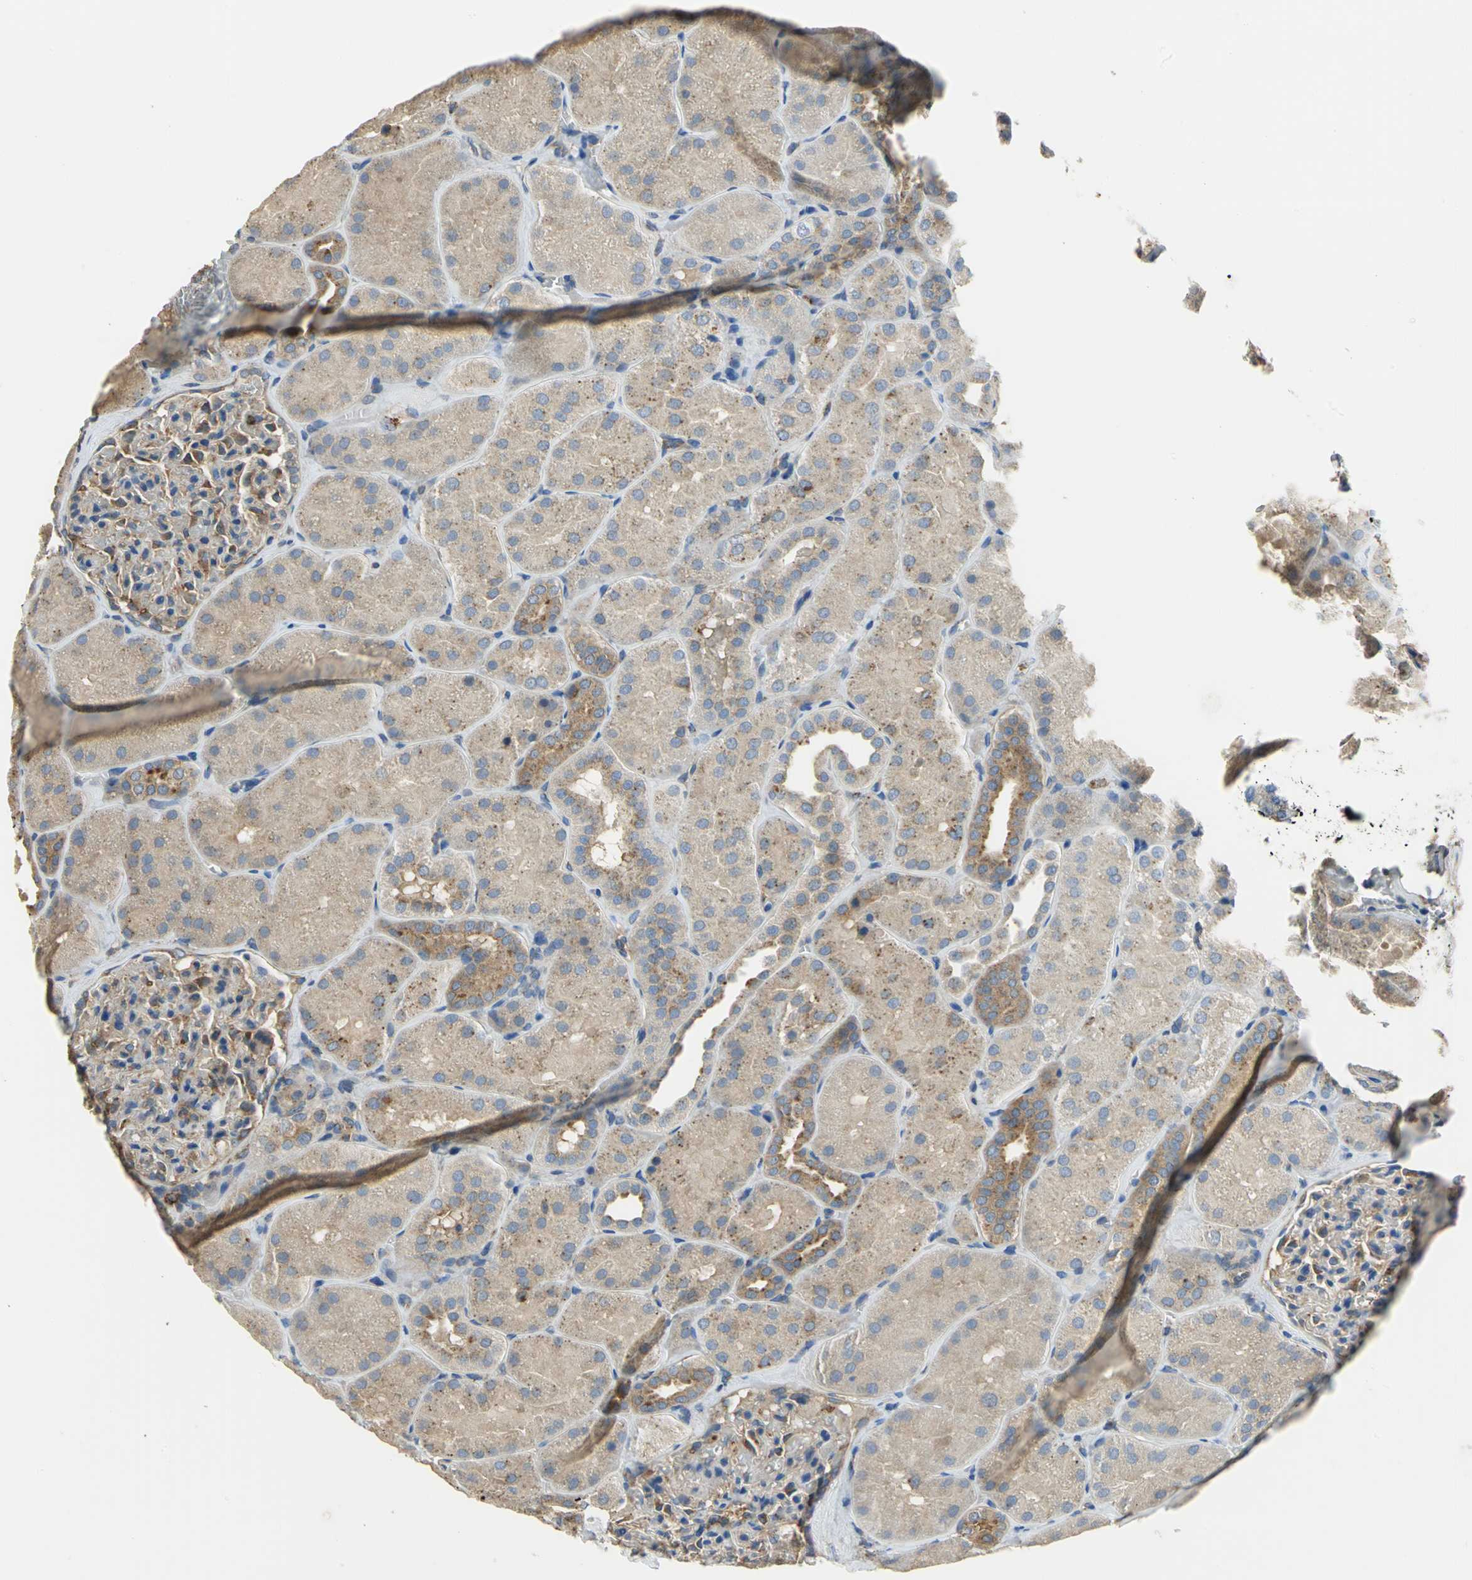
{"staining": {"intensity": "weak", "quantity": "25%-75%", "location": "cytoplasmic/membranous"}, "tissue": "kidney", "cell_type": "Cells in glomeruli", "image_type": "normal", "snomed": [{"axis": "morphology", "description": "Normal tissue, NOS"}, {"axis": "topography", "description": "Kidney"}], "caption": "Immunohistochemical staining of benign kidney shows 25%-75% levels of weak cytoplasmic/membranous protein positivity in about 25%-75% of cells in glomeruli. The staining was performed using DAB, with brown indicating positive protein expression. Nuclei are stained blue with hematoxylin.", "gene": "DIAPH2", "patient": {"sex": "male", "age": 28}}